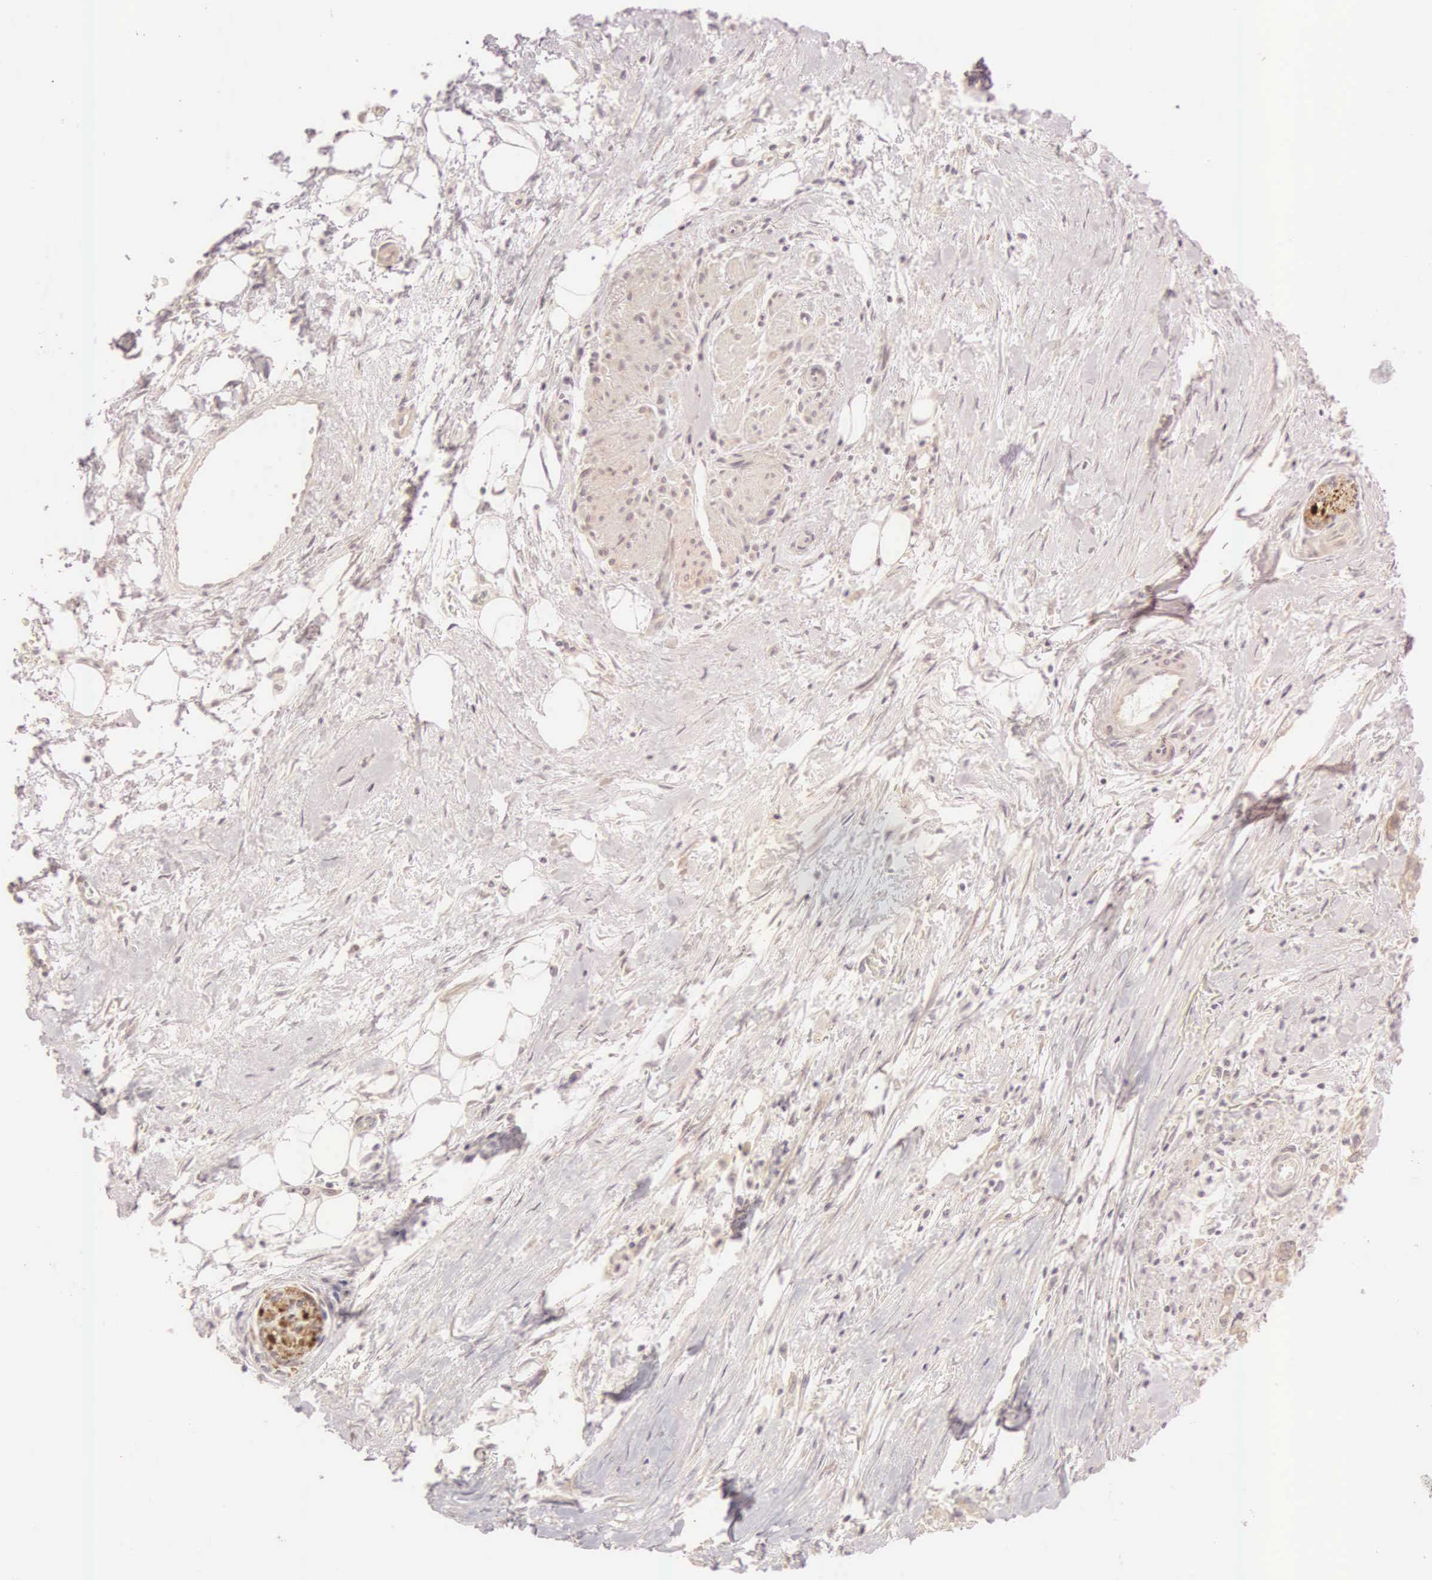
{"staining": {"intensity": "weak", "quantity": ">75%", "location": "cytoplasmic/membranous"}, "tissue": "pancreatic cancer", "cell_type": "Tumor cells", "image_type": "cancer", "snomed": [{"axis": "morphology", "description": "Adenocarcinoma, NOS"}, {"axis": "topography", "description": "Pancreas"}], "caption": "A high-resolution histopathology image shows immunohistochemistry (IHC) staining of pancreatic cancer, which demonstrates weak cytoplasmic/membranous expression in about >75% of tumor cells. The staining is performed using DAB brown chromogen to label protein expression. The nuclei are counter-stained blue using hematoxylin.", "gene": "CEP170B", "patient": {"sex": "male", "age": 79}}